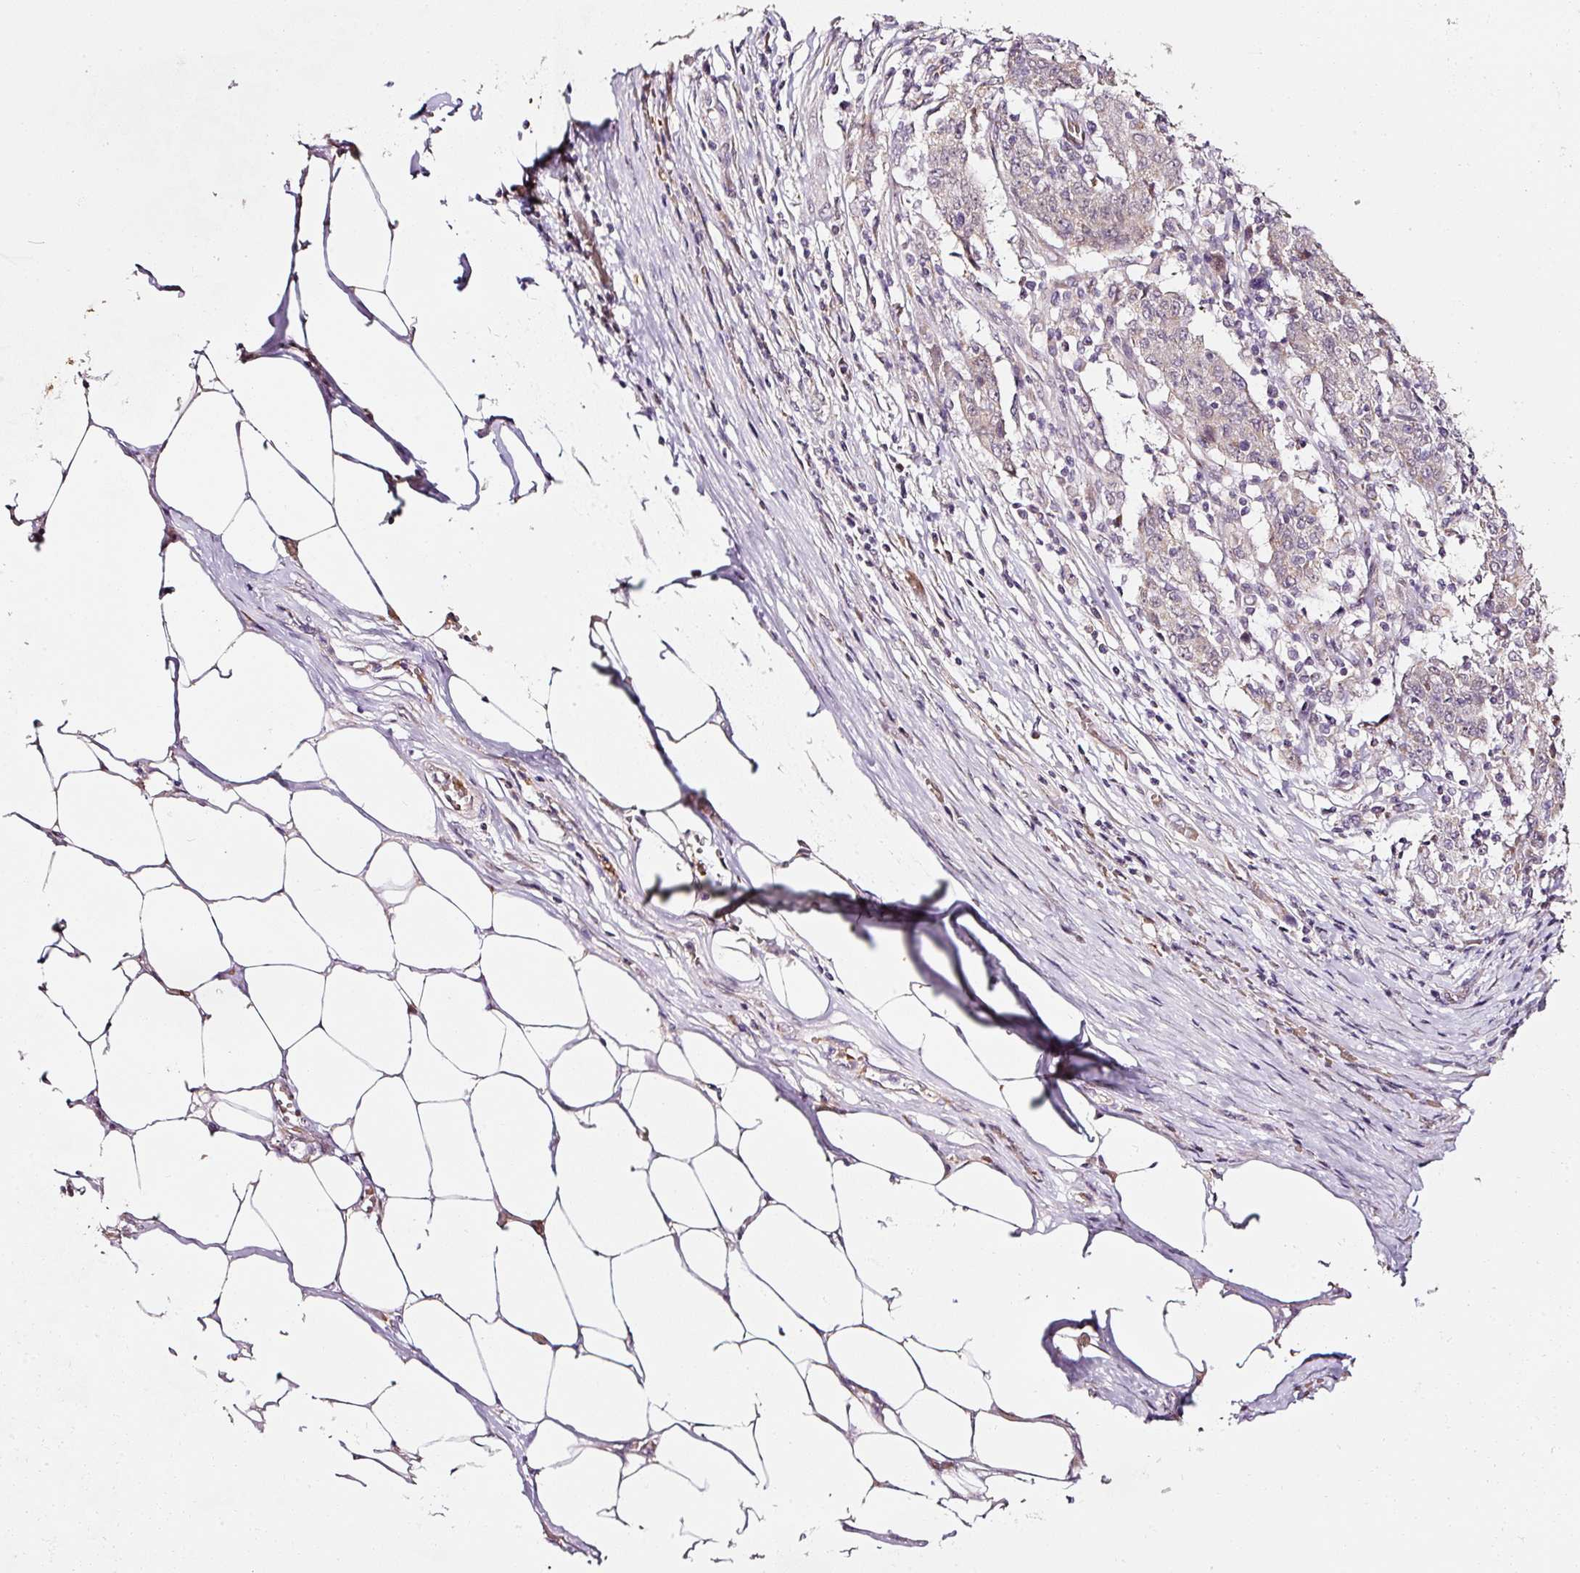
{"staining": {"intensity": "weak", "quantity": "<25%", "location": "cytoplasmic/membranous"}, "tissue": "stomach cancer", "cell_type": "Tumor cells", "image_type": "cancer", "snomed": [{"axis": "morphology", "description": "Adenocarcinoma, NOS"}, {"axis": "topography", "description": "Stomach"}], "caption": "A histopathology image of adenocarcinoma (stomach) stained for a protein shows no brown staining in tumor cells.", "gene": "ZNF460", "patient": {"sex": "male", "age": 59}}